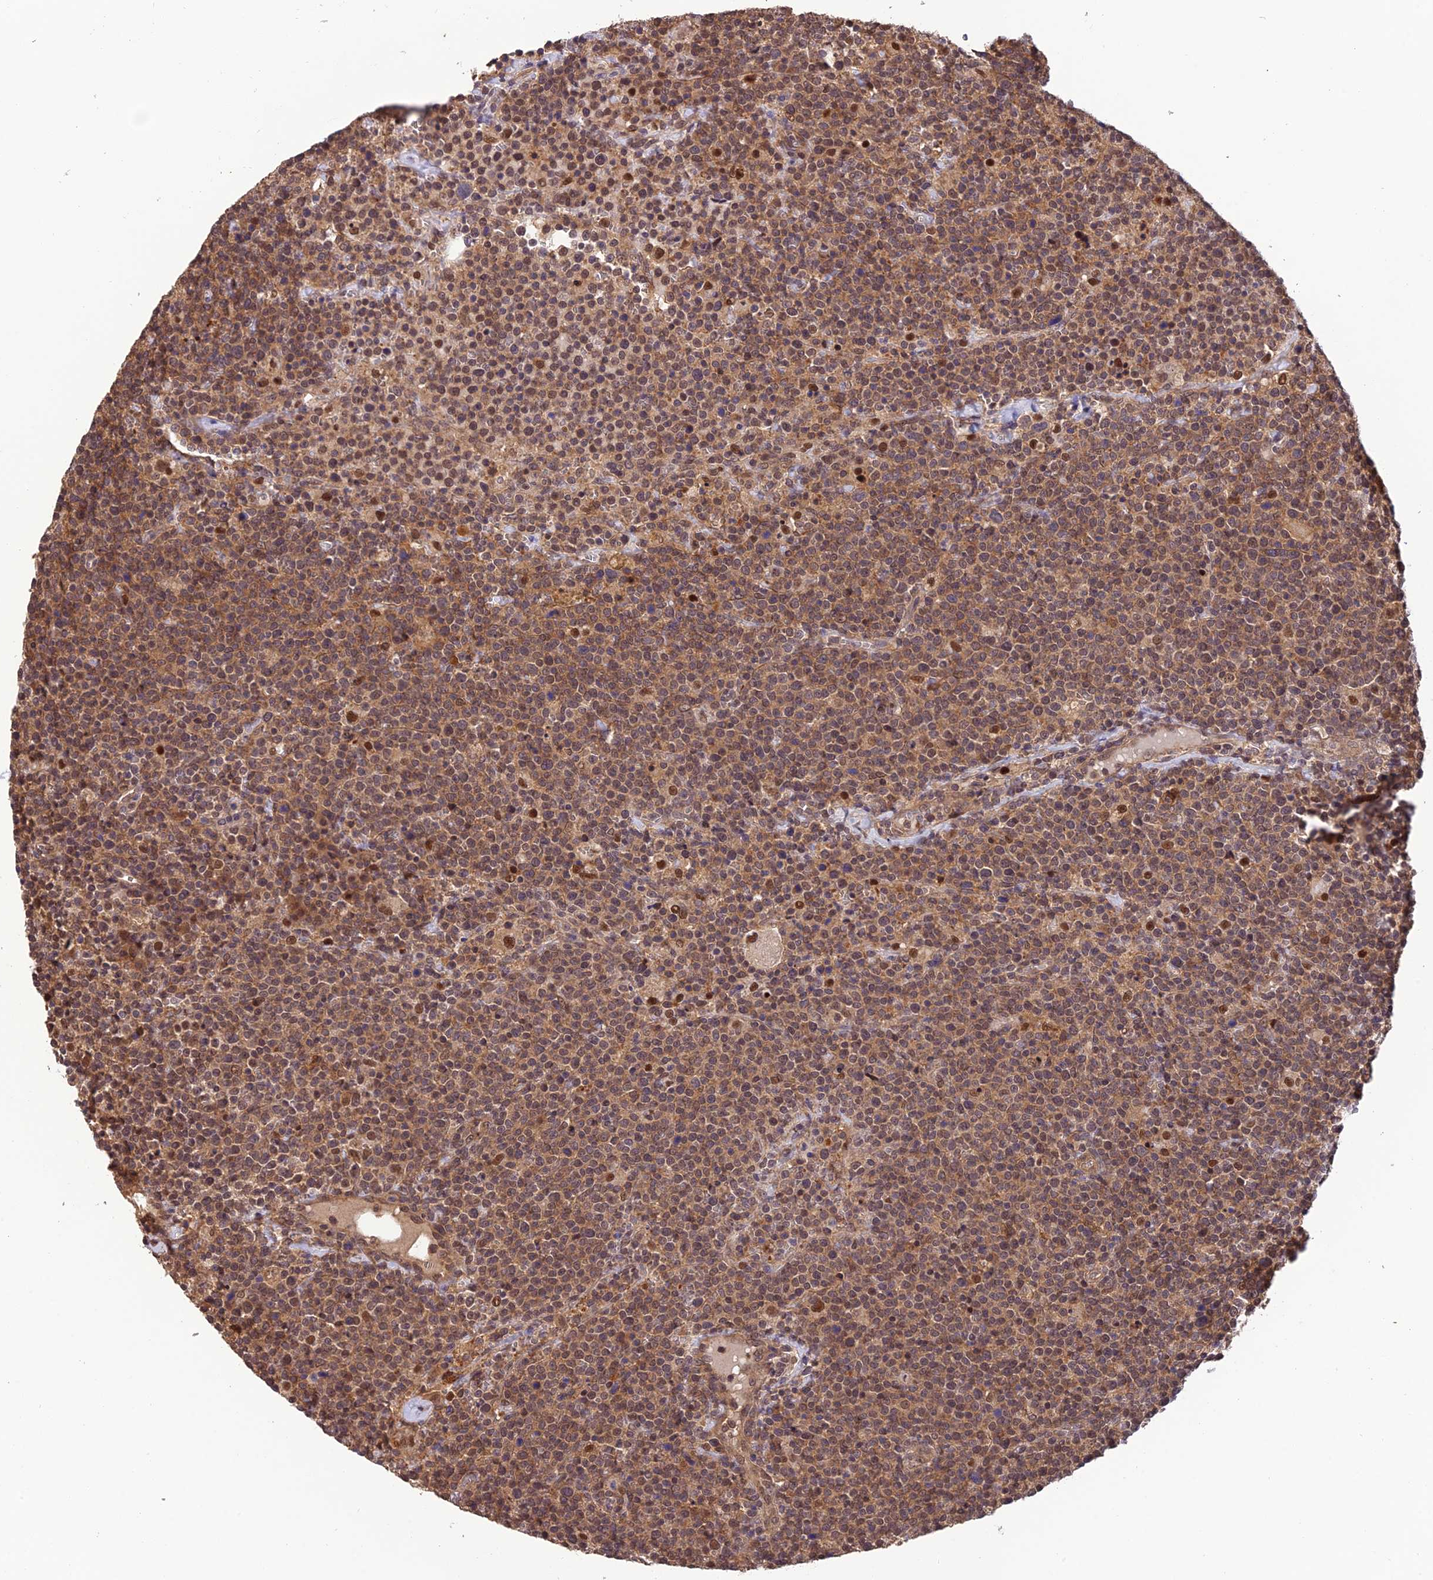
{"staining": {"intensity": "moderate", "quantity": ">75%", "location": "cytoplasmic/membranous"}, "tissue": "lymphoma", "cell_type": "Tumor cells", "image_type": "cancer", "snomed": [{"axis": "morphology", "description": "Malignant lymphoma, non-Hodgkin's type, High grade"}, {"axis": "topography", "description": "Lymph node"}], "caption": "Immunohistochemistry (IHC) of human malignant lymphoma, non-Hodgkin's type (high-grade) displays medium levels of moderate cytoplasmic/membranous staining in approximately >75% of tumor cells. (DAB = brown stain, brightfield microscopy at high magnification).", "gene": "PSMB3", "patient": {"sex": "male", "age": 61}}